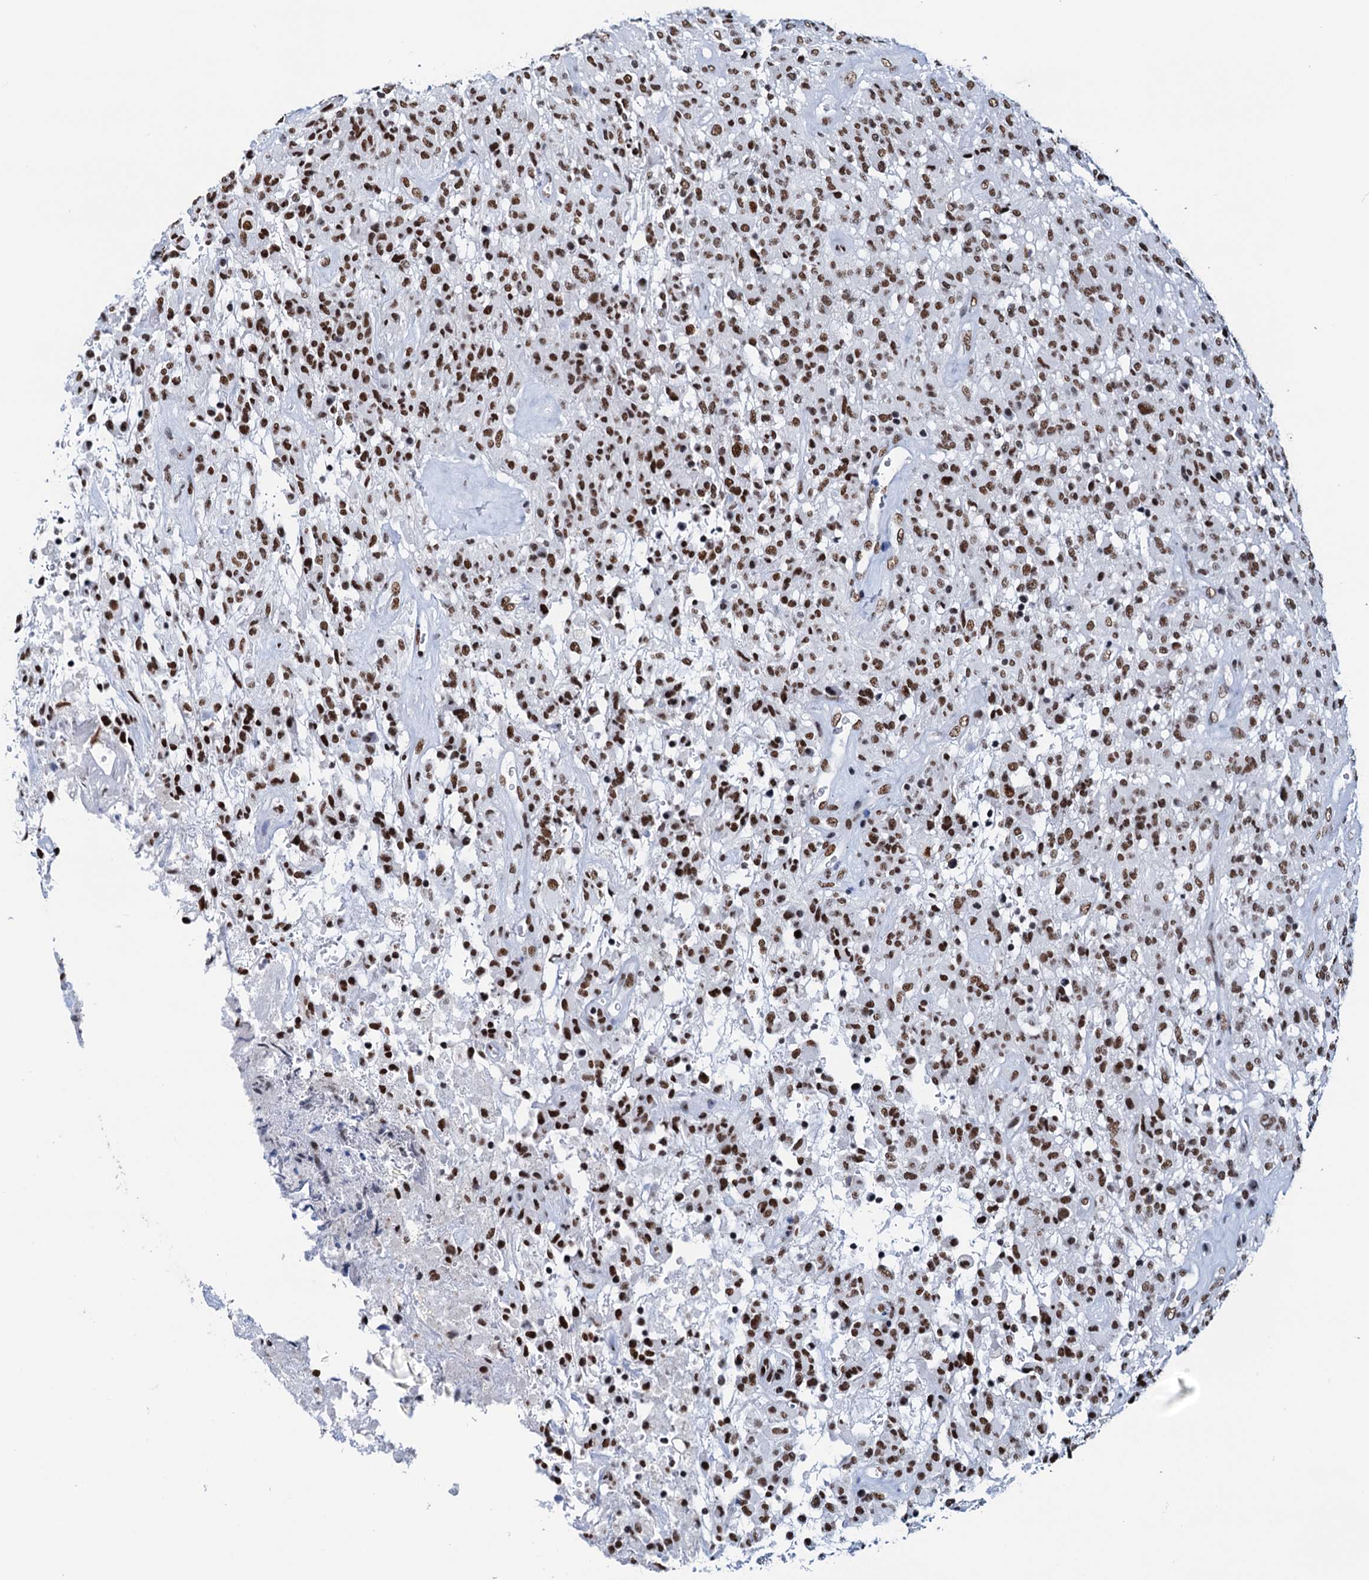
{"staining": {"intensity": "strong", "quantity": ">75%", "location": "nuclear"}, "tissue": "glioma", "cell_type": "Tumor cells", "image_type": "cancer", "snomed": [{"axis": "morphology", "description": "Glioma, malignant, High grade"}, {"axis": "topography", "description": "Brain"}], "caption": "An immunohistochemistry micrograph of neoplastic tissue is shown. Protein staining in brown labels strong nuclear positivity in glioma within tumor cells.", "gene": "SLTM", "patient": {"sex": "female", "age": 57}}